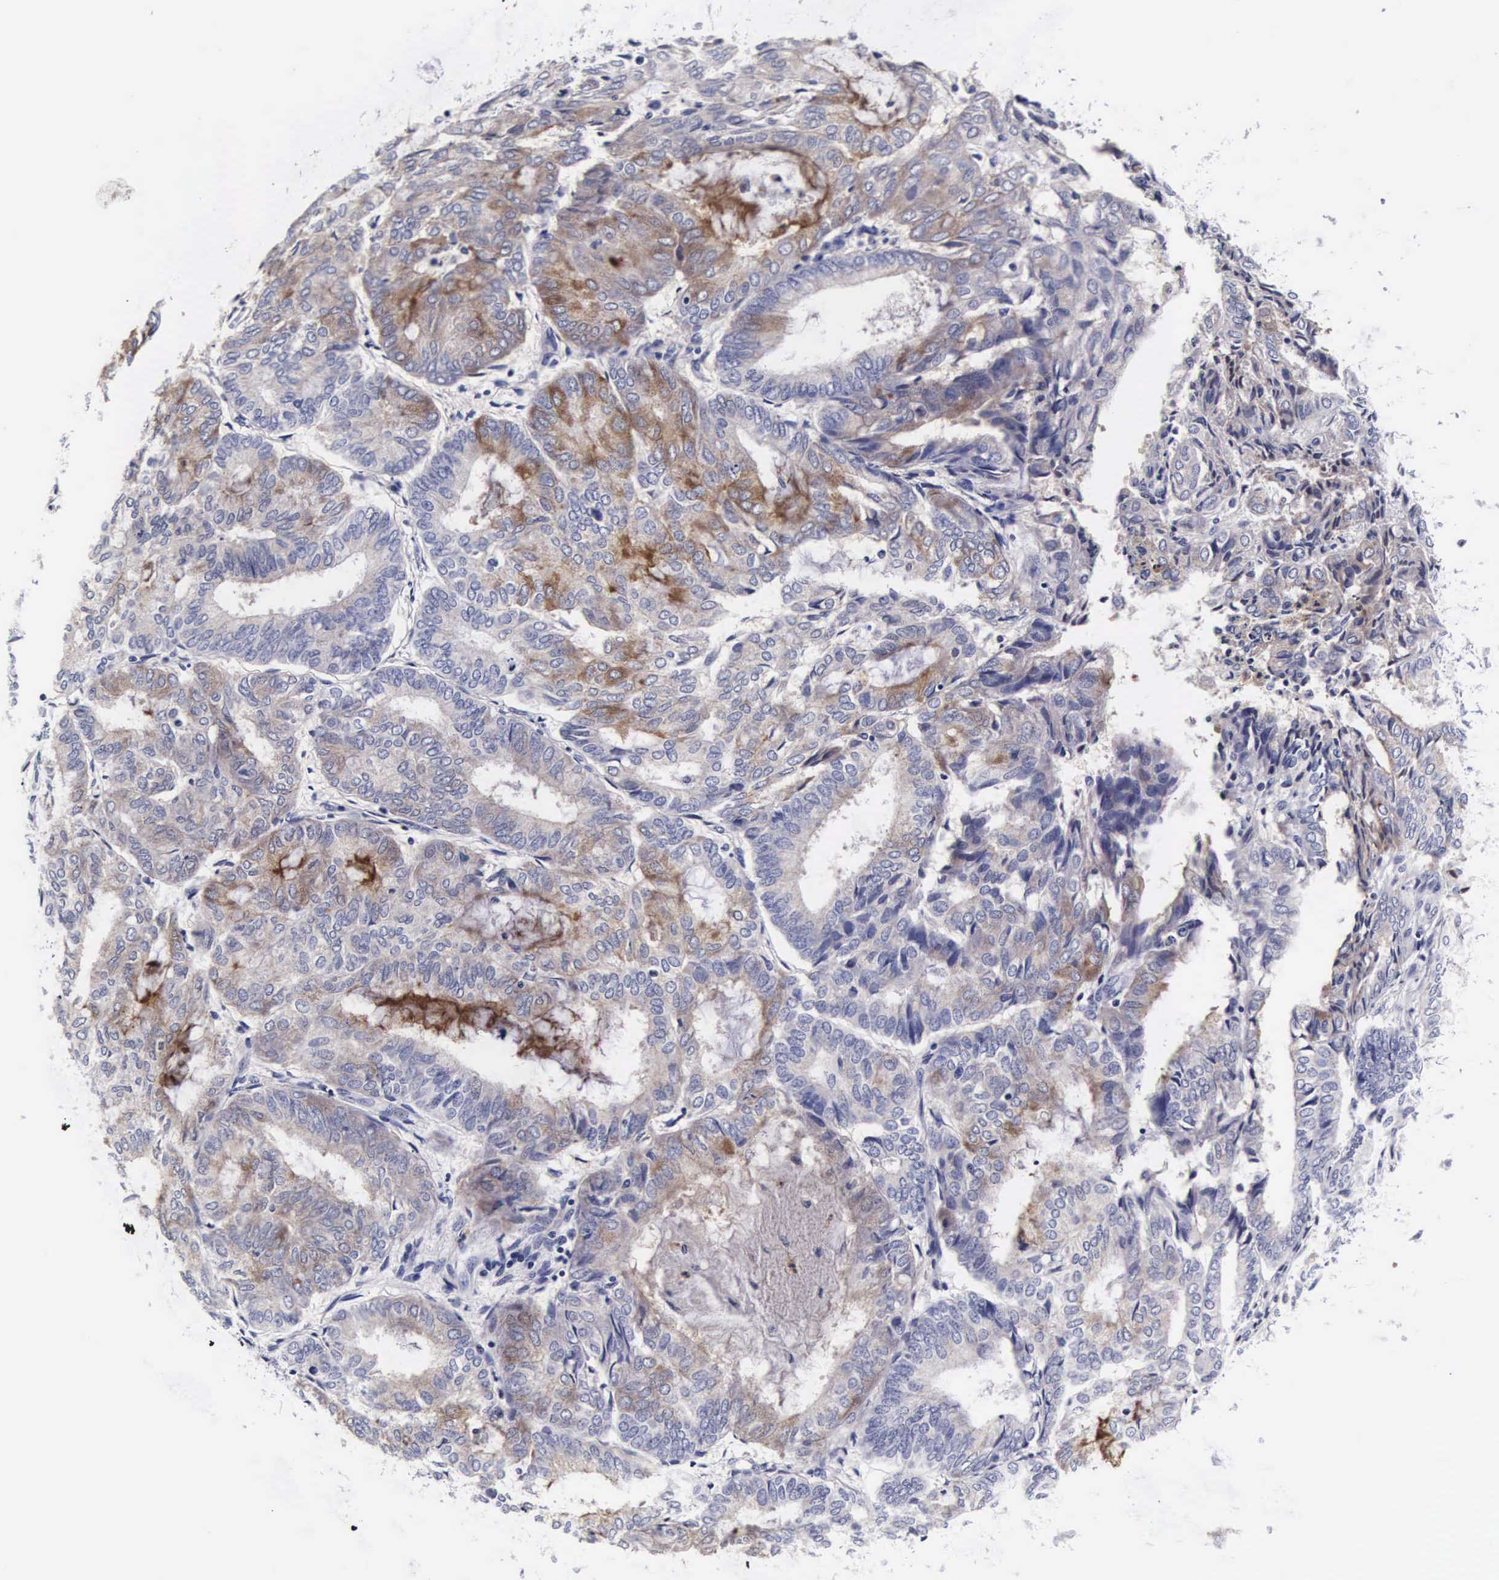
{"staining": {"intensity": "weak", "quantity": "25%-75%", "location": "cytoplasmic/membranous"}, "tissue": "endometrial cancer", "cell_type": "Tumor cells", "image_type": "cancer", "snomed": [{"axis": "morphology", "description": "Adenocarcinoma, NOS"}, {"axis": "topography", "description": "Endometrium"}], "caption": "Protein positivity by IHC reveals weak cytoplasmic/membranous staining in about 25%-75% of tumor cells in adenocarcinoma (endometrial).", "gene": "RNASE6", "patient": {"sex": "female", "age": 59}}